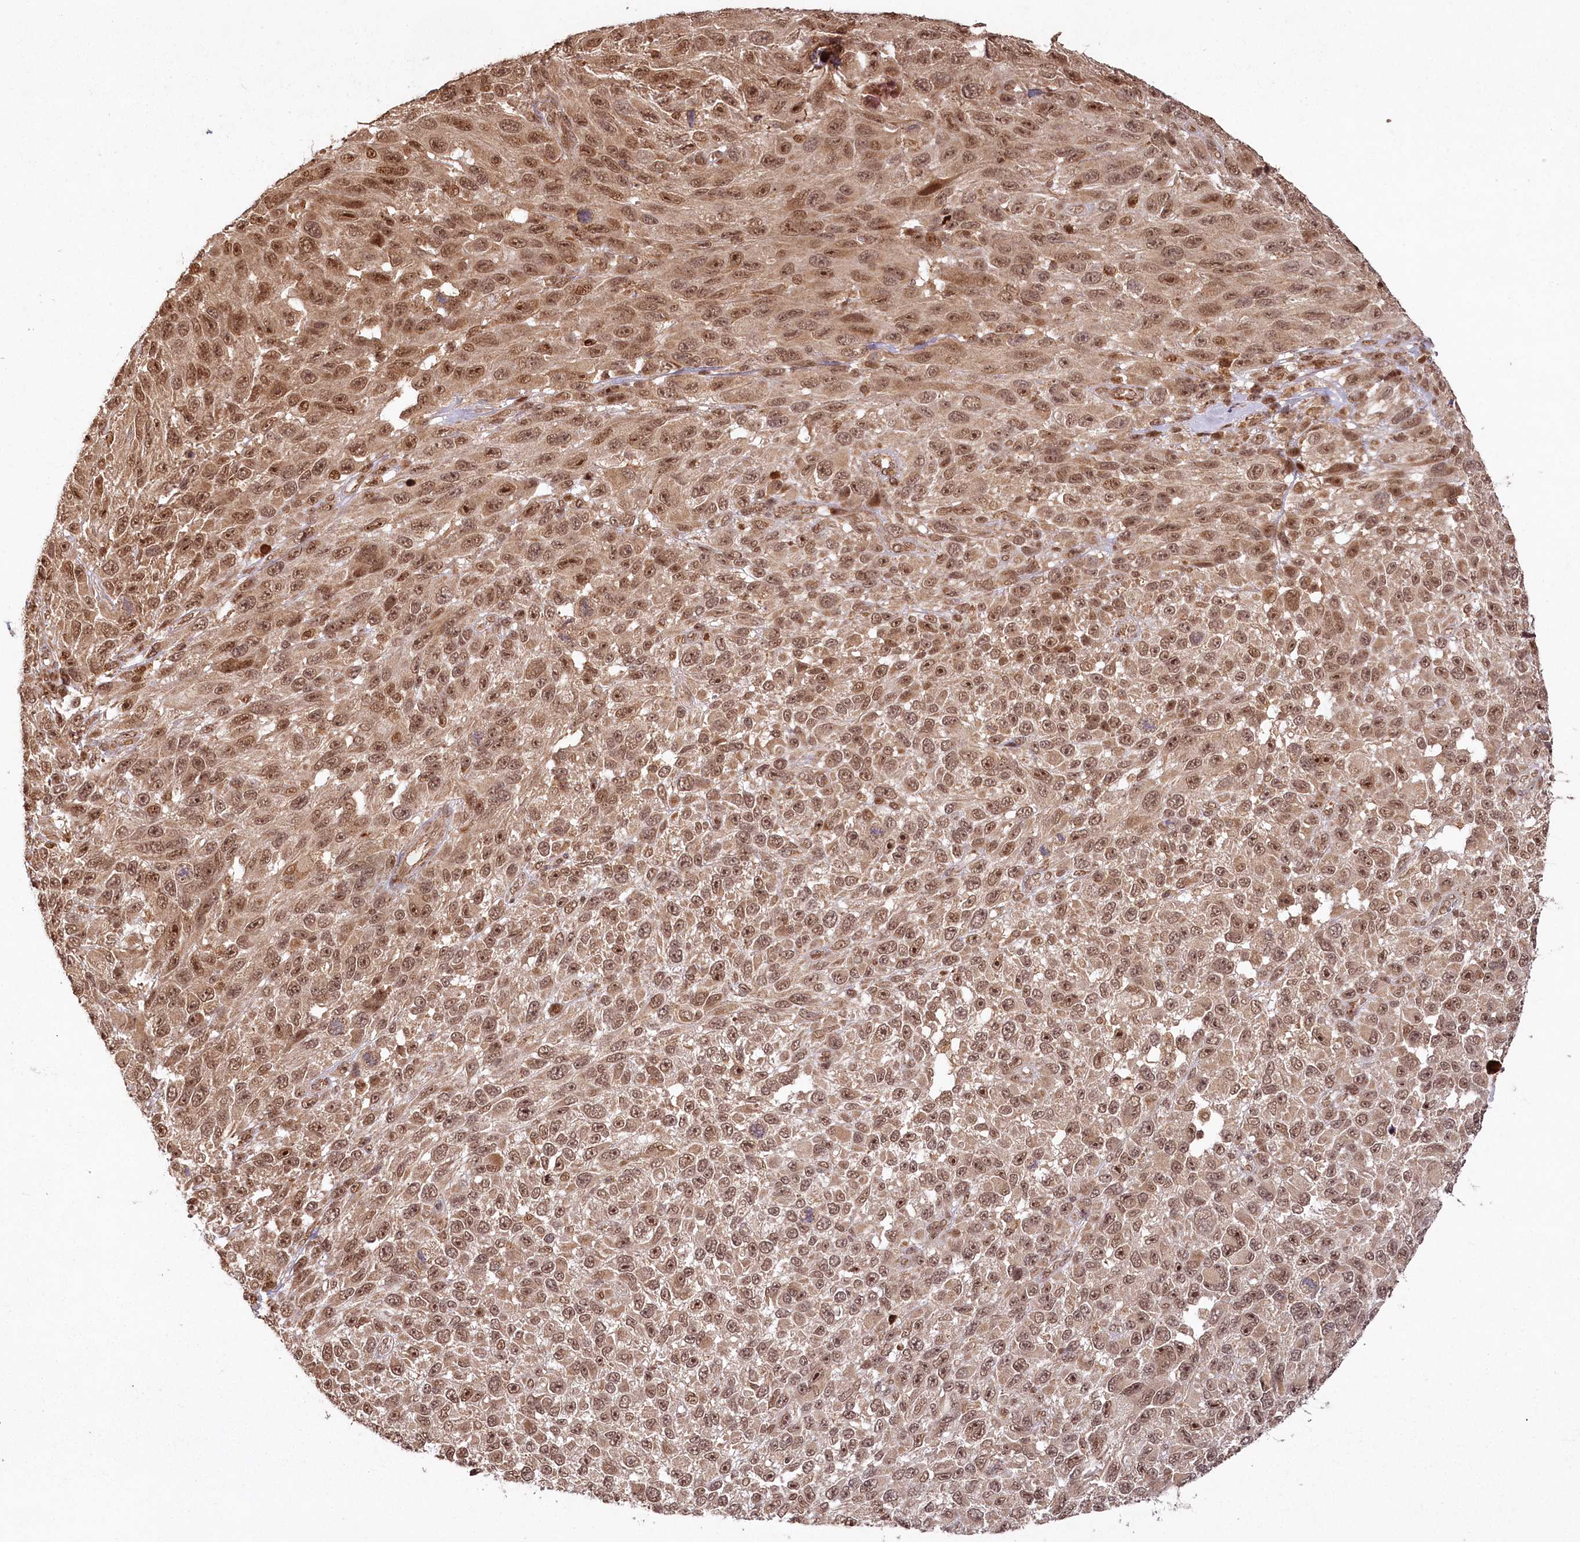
{"staining": {"intensity": "moderate", "quantity": ">75%", "location": "cytoplasmic/membranous,nuclear"}, "tissue": "melanoma", "cell_type": "Tumor cells", "image_type": "cancer", "snomed": [{"axis": "morphology", "description": "Malignant melanoma, NOS"}, {"axis": "topography", "description": "Skin"}], "caption": "A medium amount of moderate cytoplasmic/membranous and nuclear expression is identified in approximately >75% of tumor cells in melanoma tissue.", "gene": "MICU1", "patient": {"sex": "female", "age": 96}}